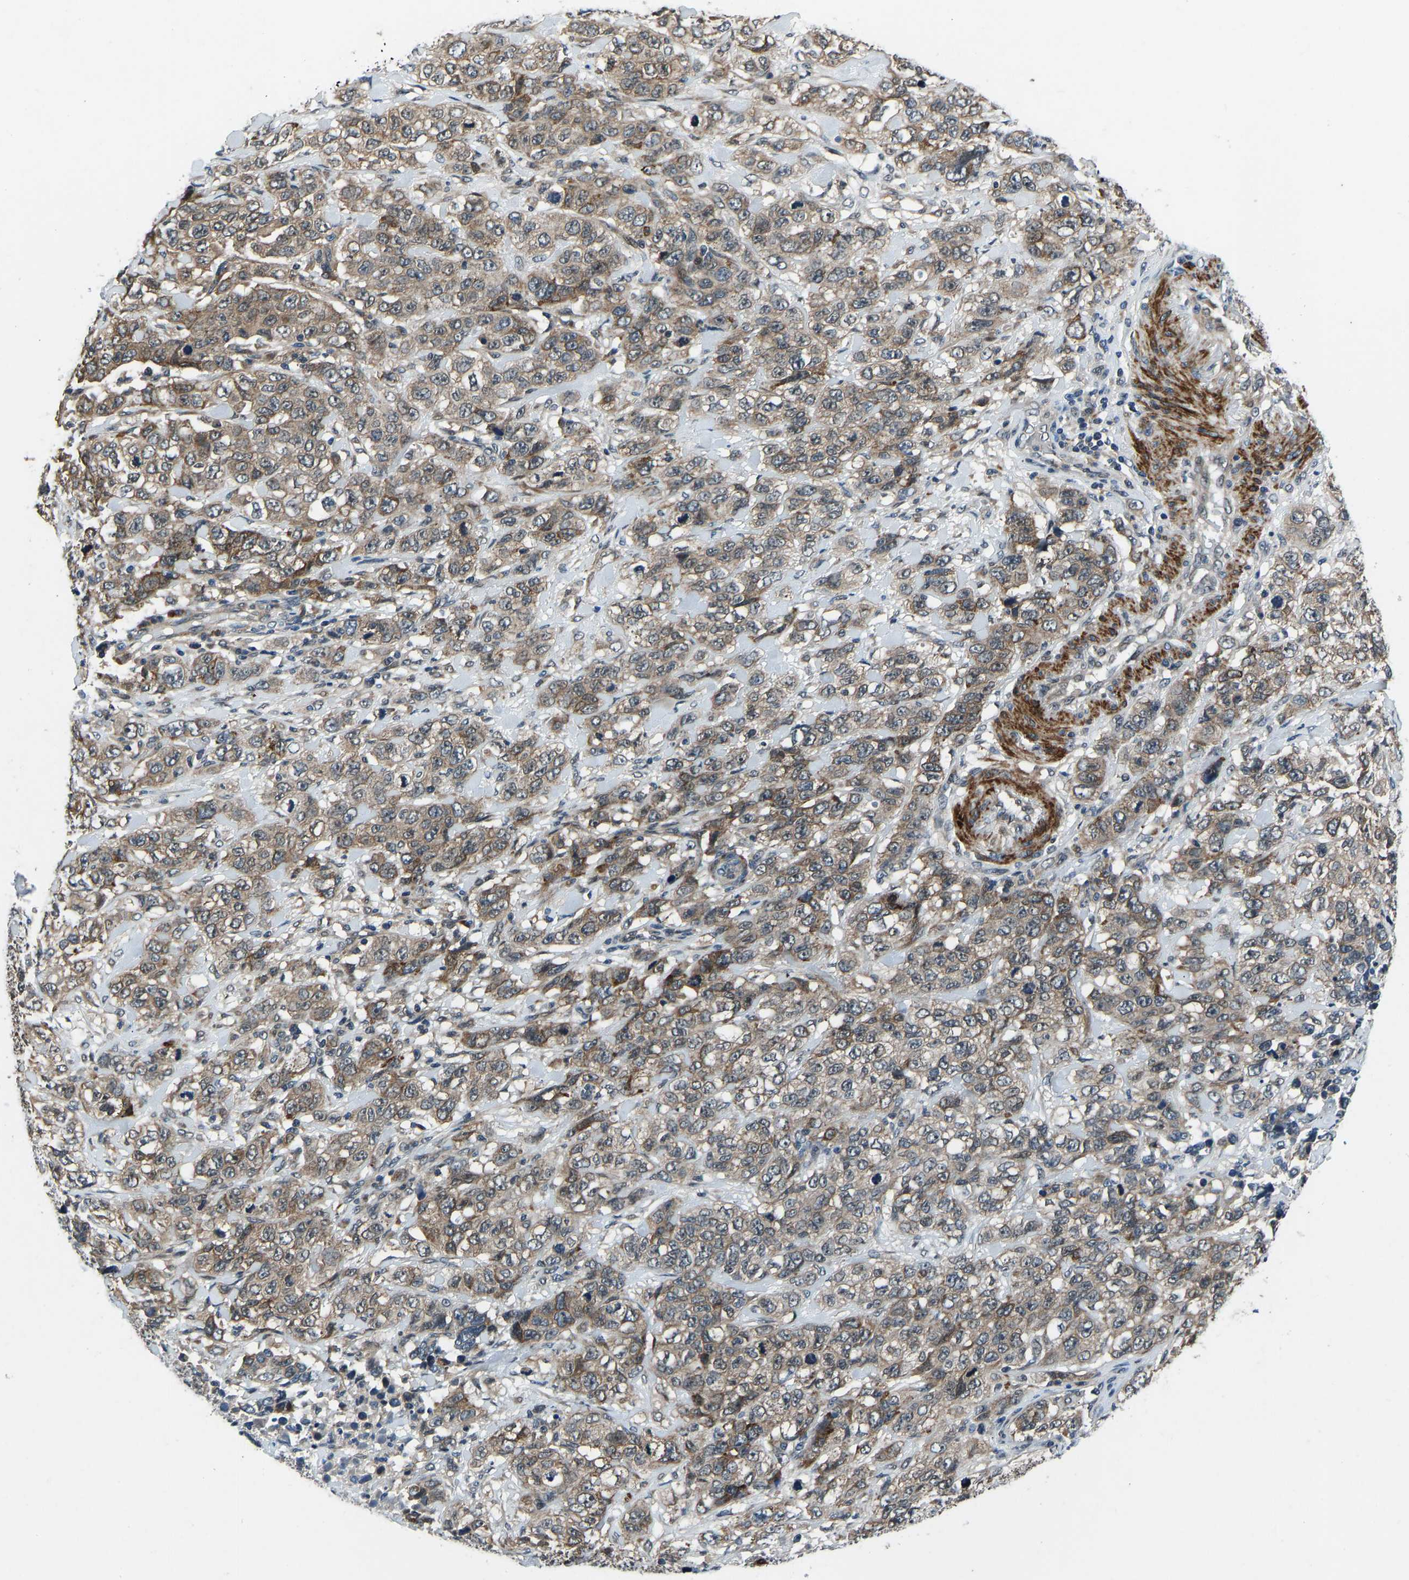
{"staining": {"intensity": "moderate", "quantity": ">75%", "location": "cytoplasmic/membranous"}, "tissue": "stomach cancer", "cell_type": "Tumor cells", "image_type": "cancer", "snomed": [{"axis": "morphology", "description": "Adenocarcinoma, NOS"}, {"axis": "topography", "description": "Stomach"}], "caption": "Immunohistochemistry staining of stomach cancer, which shows medium levels of moderate cytoplasmic/membranous staining in about >75% of tumor cells indicating moderate cytoplasmic/membranous protein staining. The staining was performed using DAB (3,3'-diaminobenzidine) (brown) for protein detection and nuclei were counterstained in hematoxylin (blue).", "gene": "RLIM", "patient": {"sex": "male", "age": 48}}